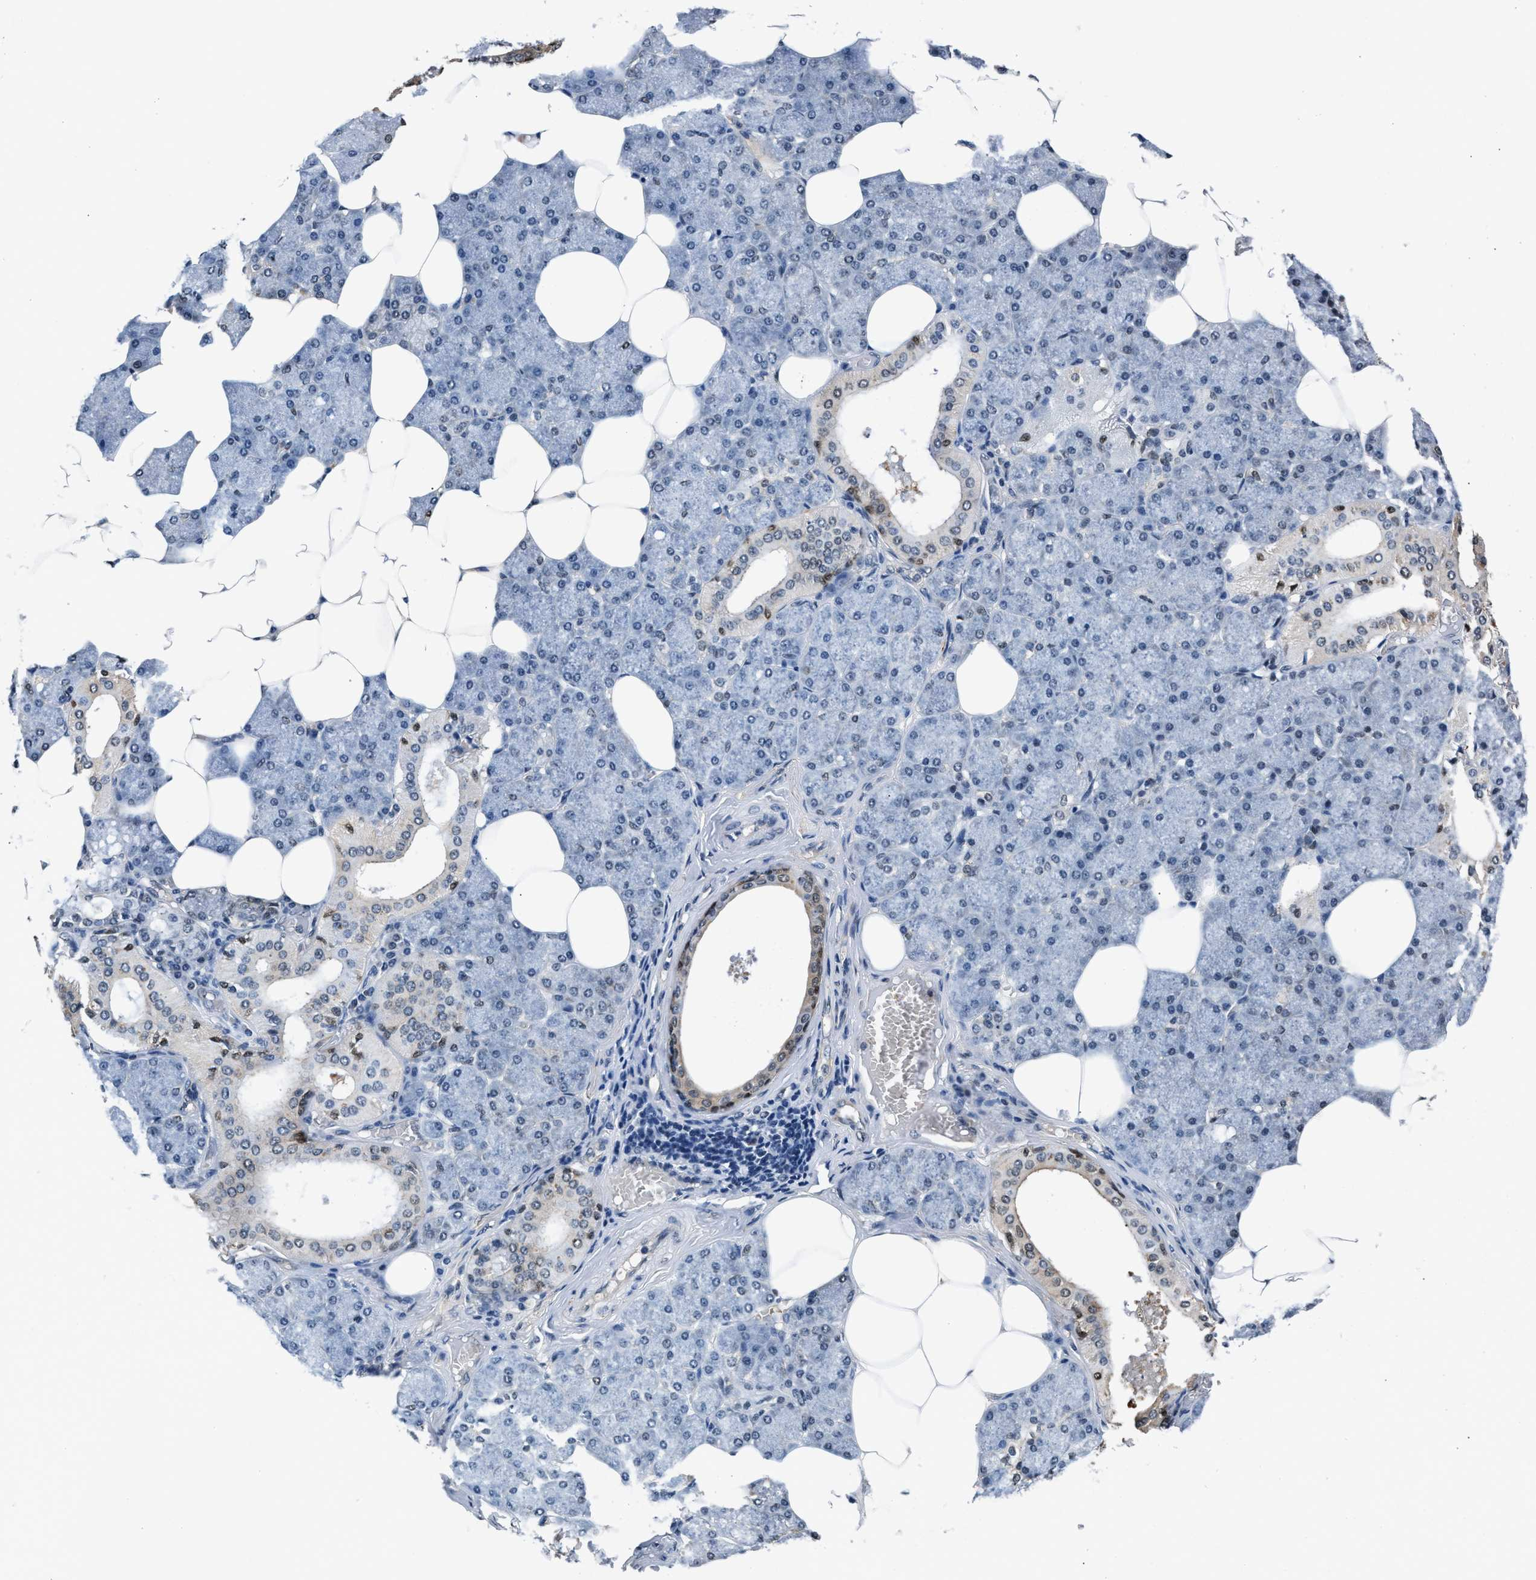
{"staining": {"intensity": "weak", "quantity": "25%-75%", "location": "cytoplasmic/membranous"}, "tissue": "salivary gland", "cell_type": "Glandular cells", "image_type": "normal", "snomed": [{"axis": "morphology", "description": "Normal tissue, NOS"}, {"axis": "topography", "description": "Salivary gland"}], "caption": "IHC (DAB (3,3'-diaminobenzidine)) staining of unremarkable human salivary gland reveals weak cytoplasmic/membranous protein expression in about 25%-75% of glandular cells. Nuclei are stained in blue.", "gene": "RBM33", "patient": {"sex": "male", "age": 62}}